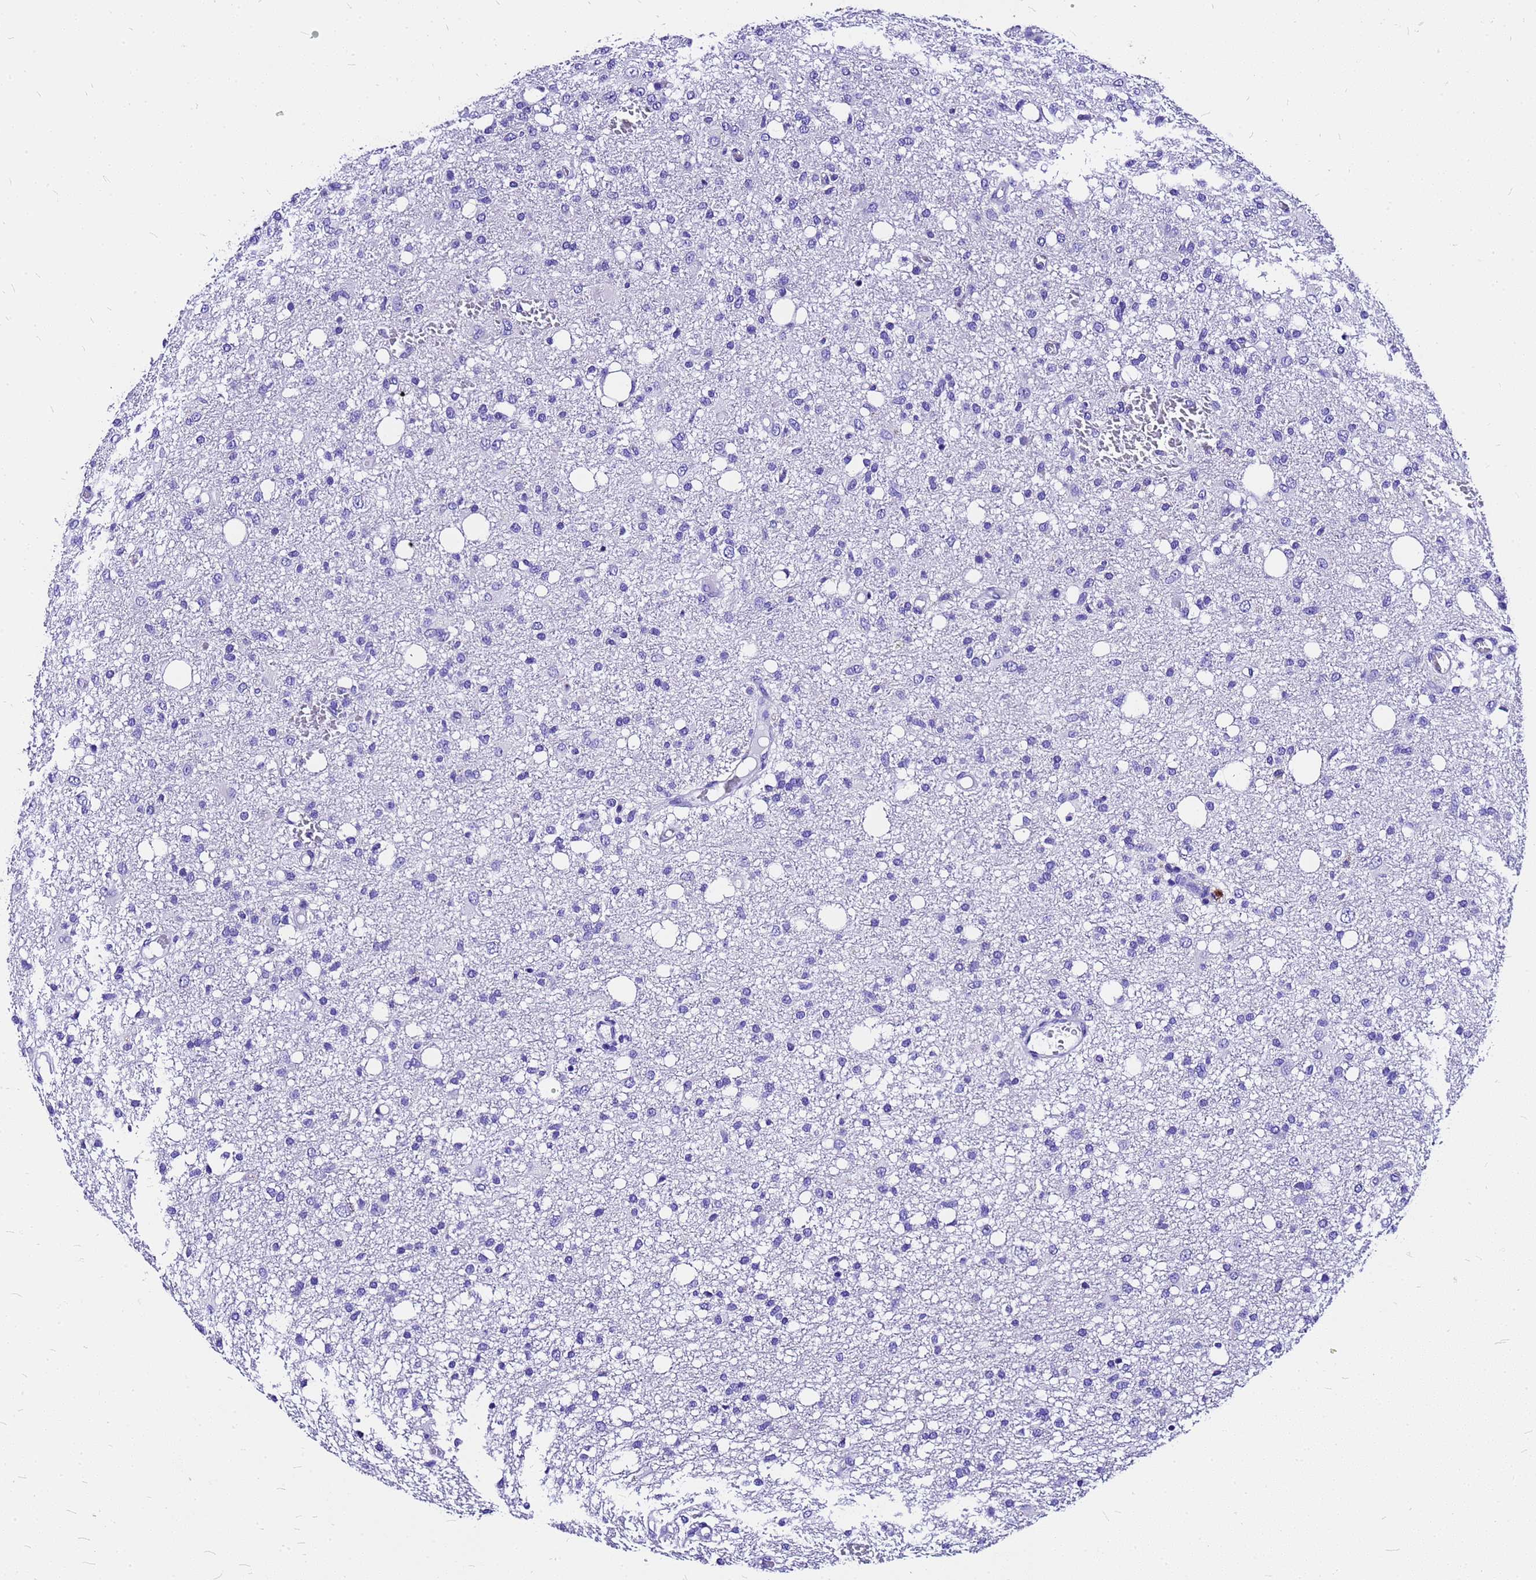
{"staining": {"intensity": "negative", "quantity": "none", "location": "none"}, "tissue": "glioma", "cell_type": "Tumor cells", "image_type": "cancer", "snomed": [{"axis": "morphology", "description": "Glioma, malignant, High grade"}, {"axis": "topography", "description": "Brain"}], "caption": "High magnification brightfield microscopy of glioma stained with DAB (brown) and counterstained with hematoxylin (blue): tumor cells show no significant expression.", "gene": "HERC4", "patient": {"sex": "female", "age": 59}}